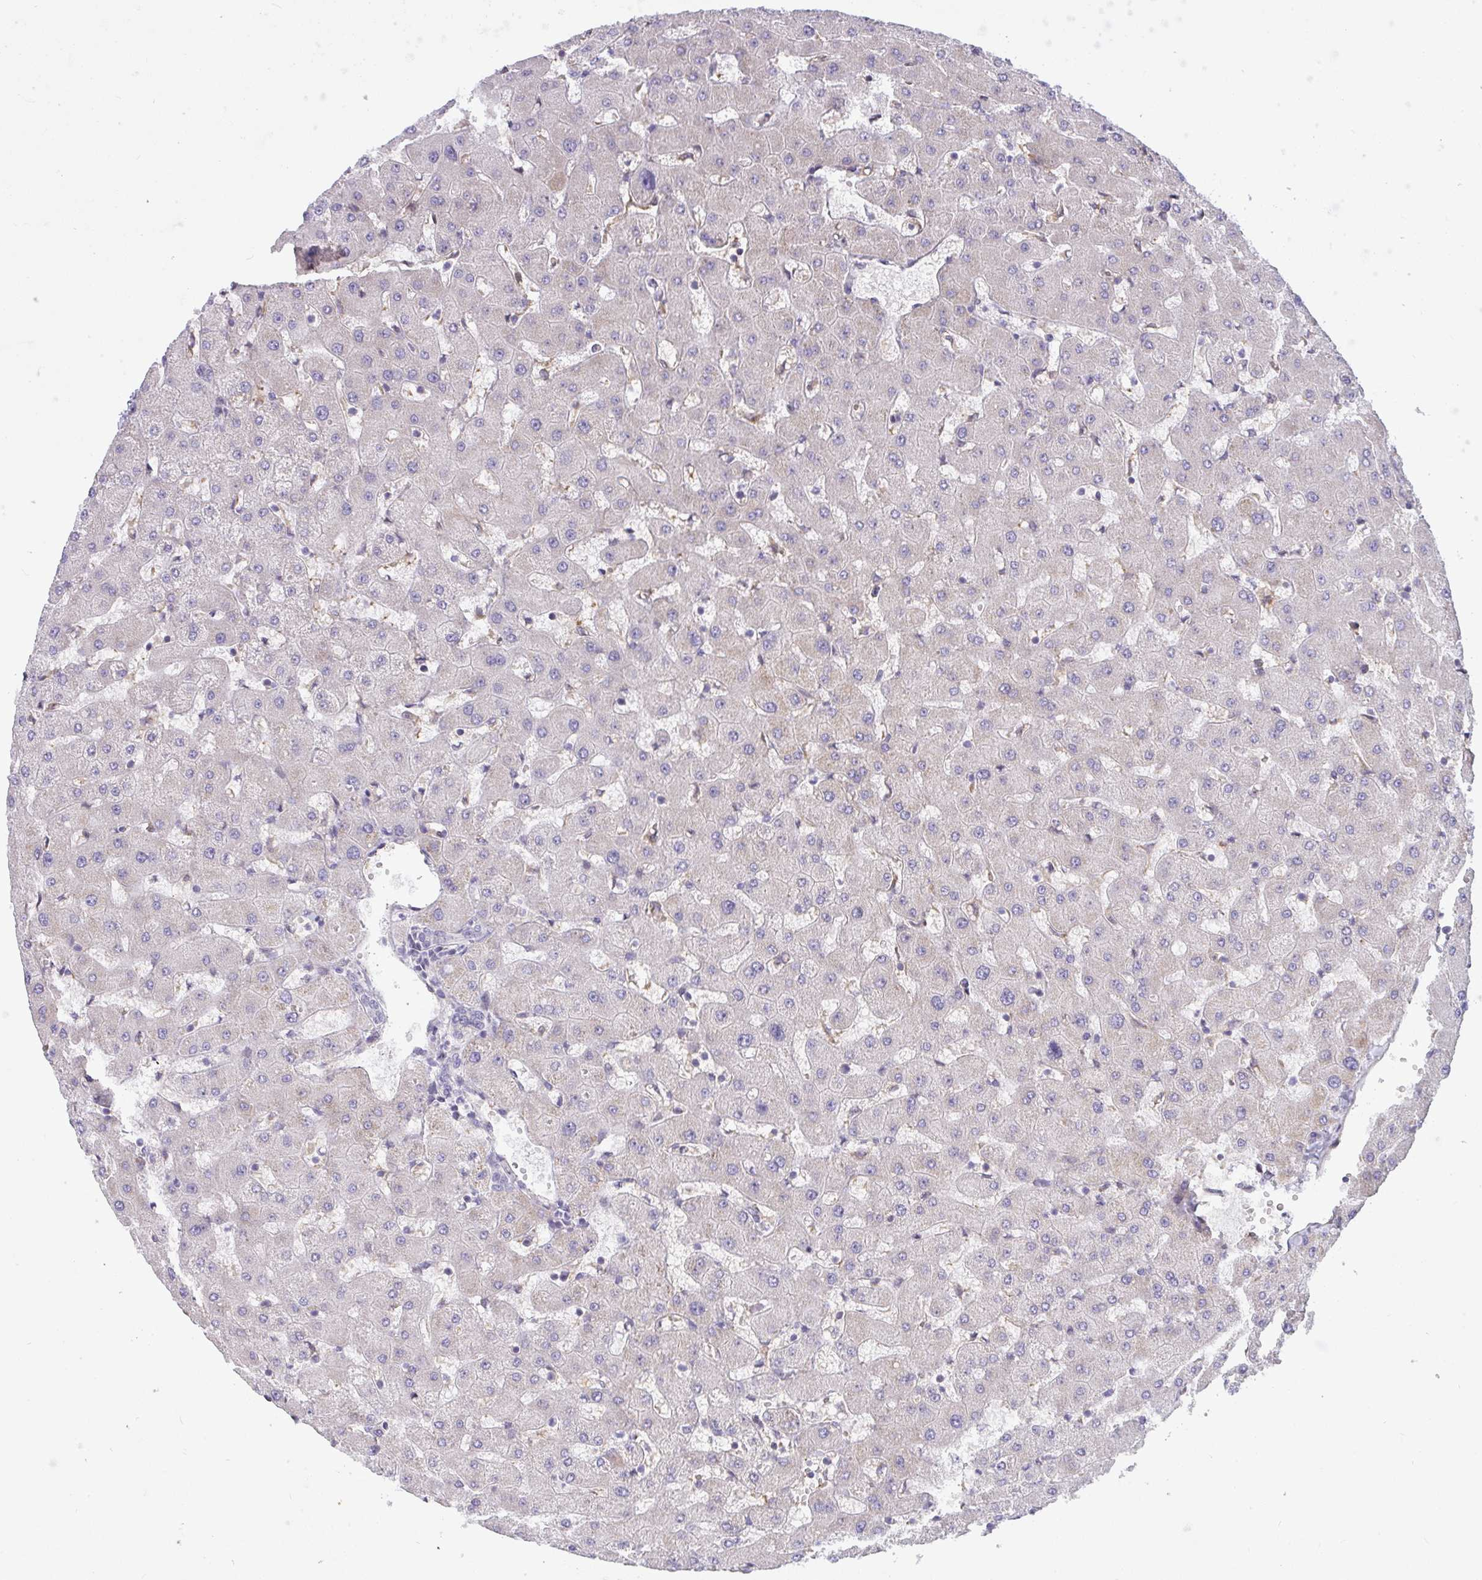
{"staining": {"intensity": "negative", "quantity": "none", "location": "none"}, "tissue": "liver", "cell_type": "Cholangiocytes", "image_type": "normal", "snomed": [{"axis": "morphology", "description": "Normal tissue, NOS"}, {"axis": "topography", "description": "Liver"}], "caption": "Cholangiocytes are negative for brown protein staining in benign liver. The staining is performed using DAB brown chromogen with nuclei counter-stained in using hematoxylin.", "gene": "SEMA6B", "patient": {"sex": "female", "age": 63}}